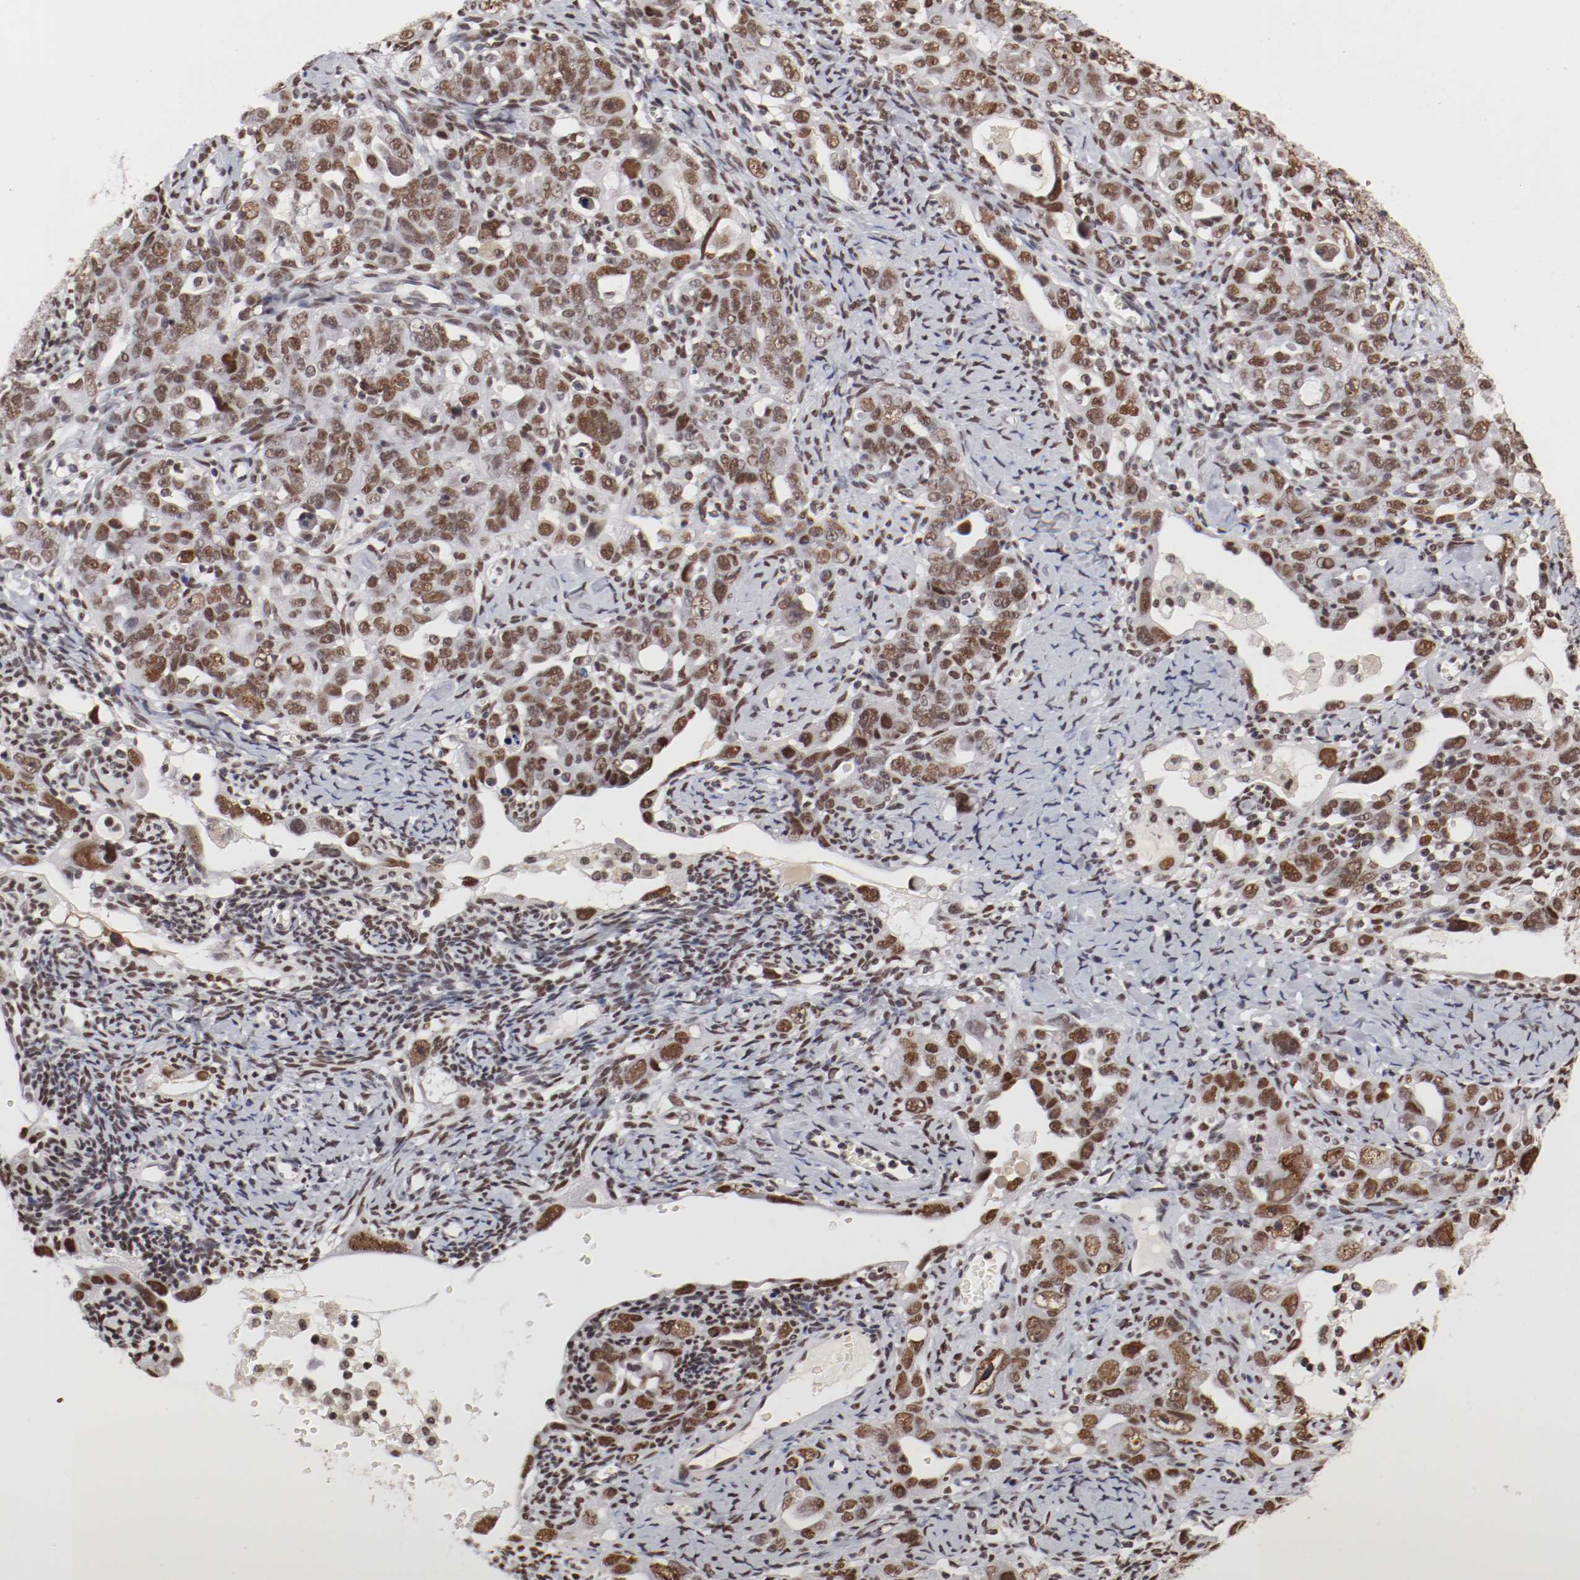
{"staining": {"intensity": "moderate", "quantity": ">75%", "location": "nuclear"}, "tissue": "ovarian cancer", "cell_type": "Tumor cells", "image_type": "cancer", "snomed": [{"axis": "morphology", "description": "Cystadenocarcinoma, serous, NOS"}, {"axis": "topography", "description": "Ovary"}], "caption": "High-power microscopy captured an immunohistochemistry (IHC) histopathology image of ovarian serous cystadenocarcinoma, revealing moderate nuclear staining in about >75% of tumor cells.", "gene": "TP53BP1", "patient": {"sex": "female", "age": 66}}